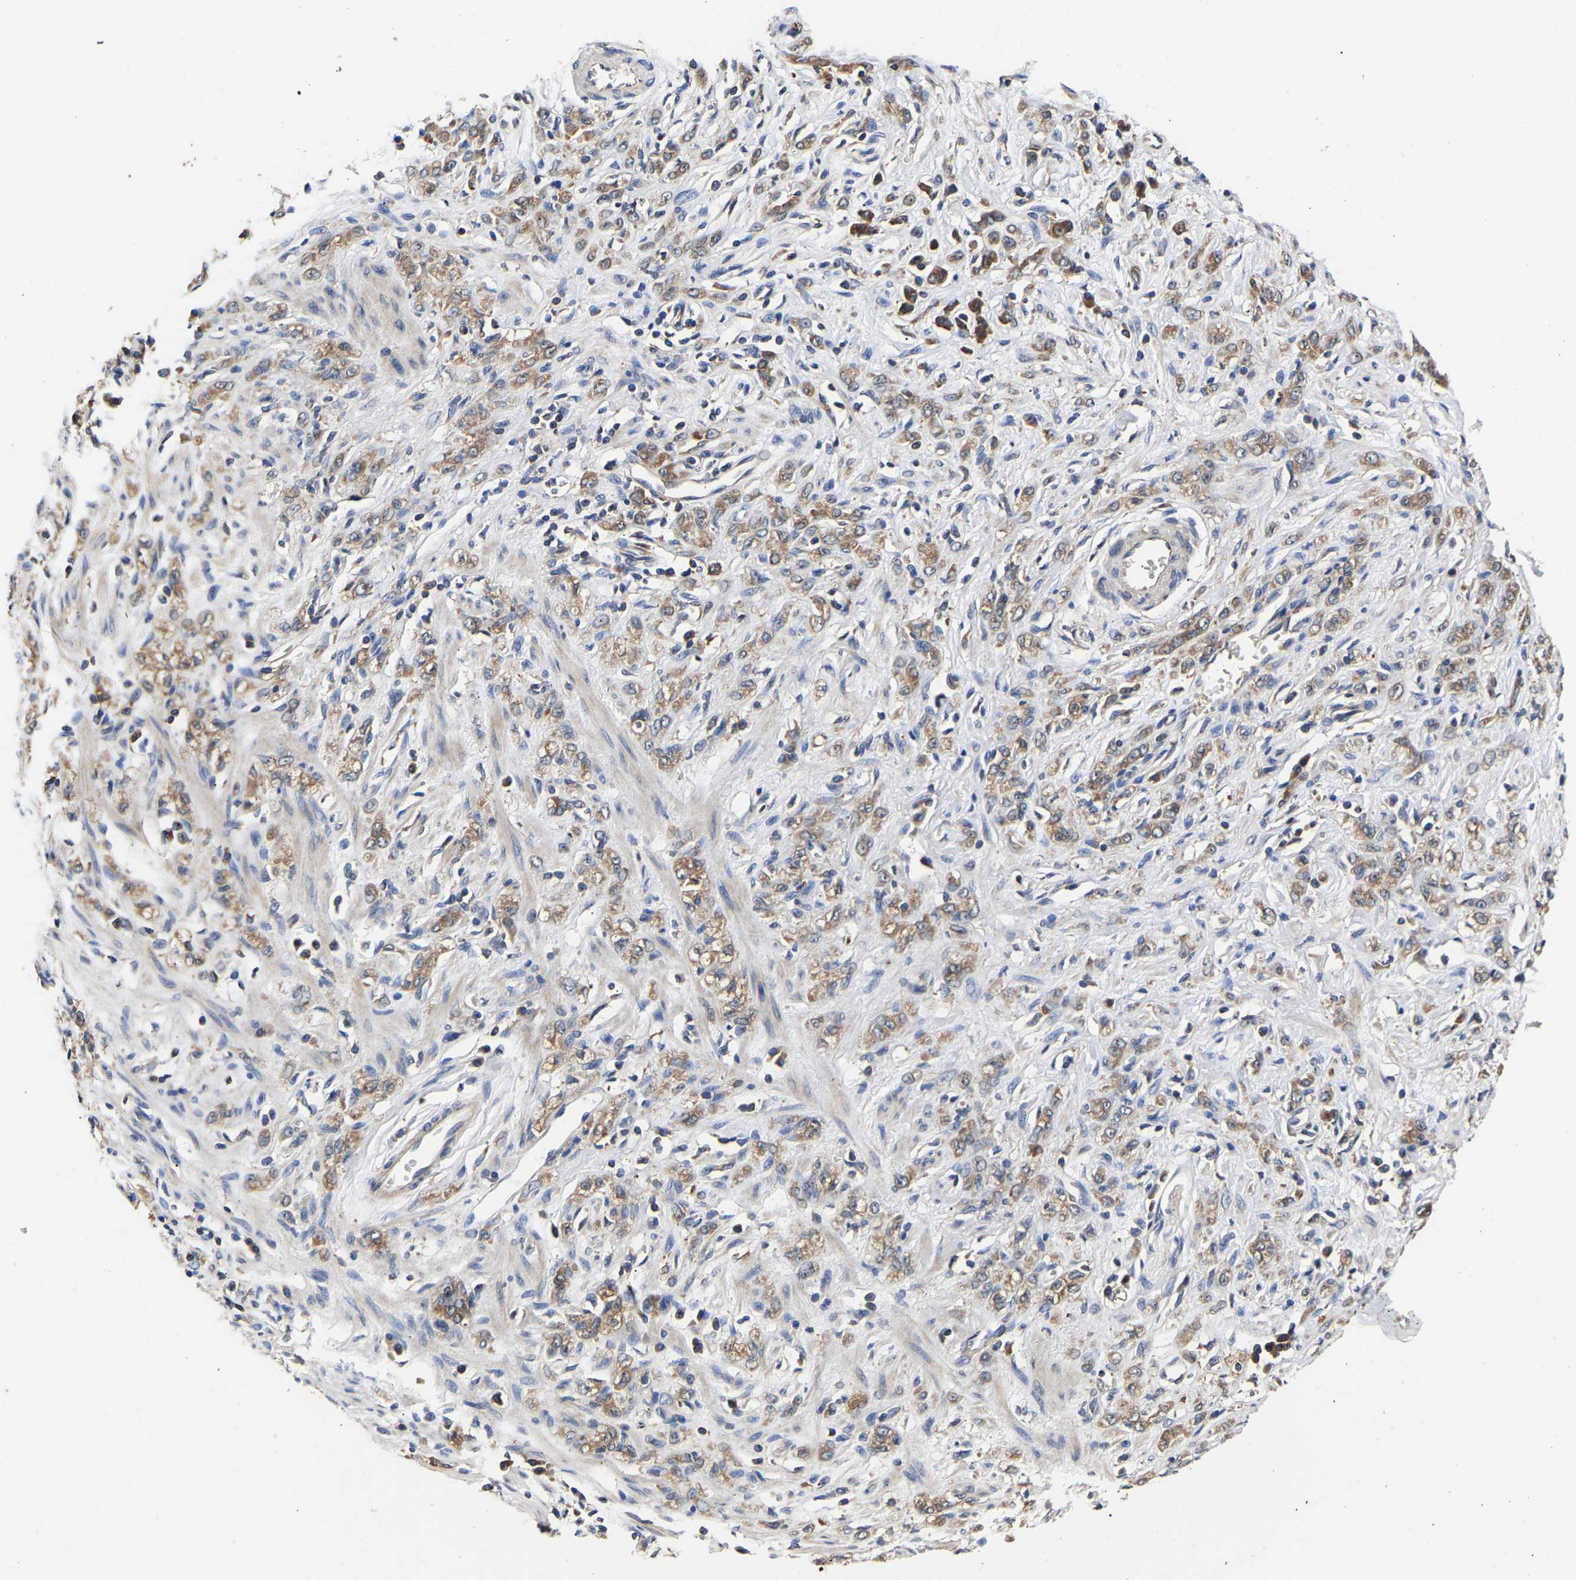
{"staining": {"intensity": "weak", "quantity": ">75%", "location": "cytoplasmic/membranous"}, "tissue": "stomach cancer", "cell_type": "Tumor cells", "image_type": "cancer", "snomed": [{"axis": "morphology", "description": "Normal tissue, NOS"}, {"axis": "morphology", "description": "Adenocarcinoma, NOS"}, {"axis": "topography", "description": "Stomach"}], "caption": "Tumor cells reveal weak cytoplasmic/membranous positivity in approximately >75% of cells in stomach adenocarcinoma.", "gene": "LRBA", "patient": {"sex": "male", "age": 82}}